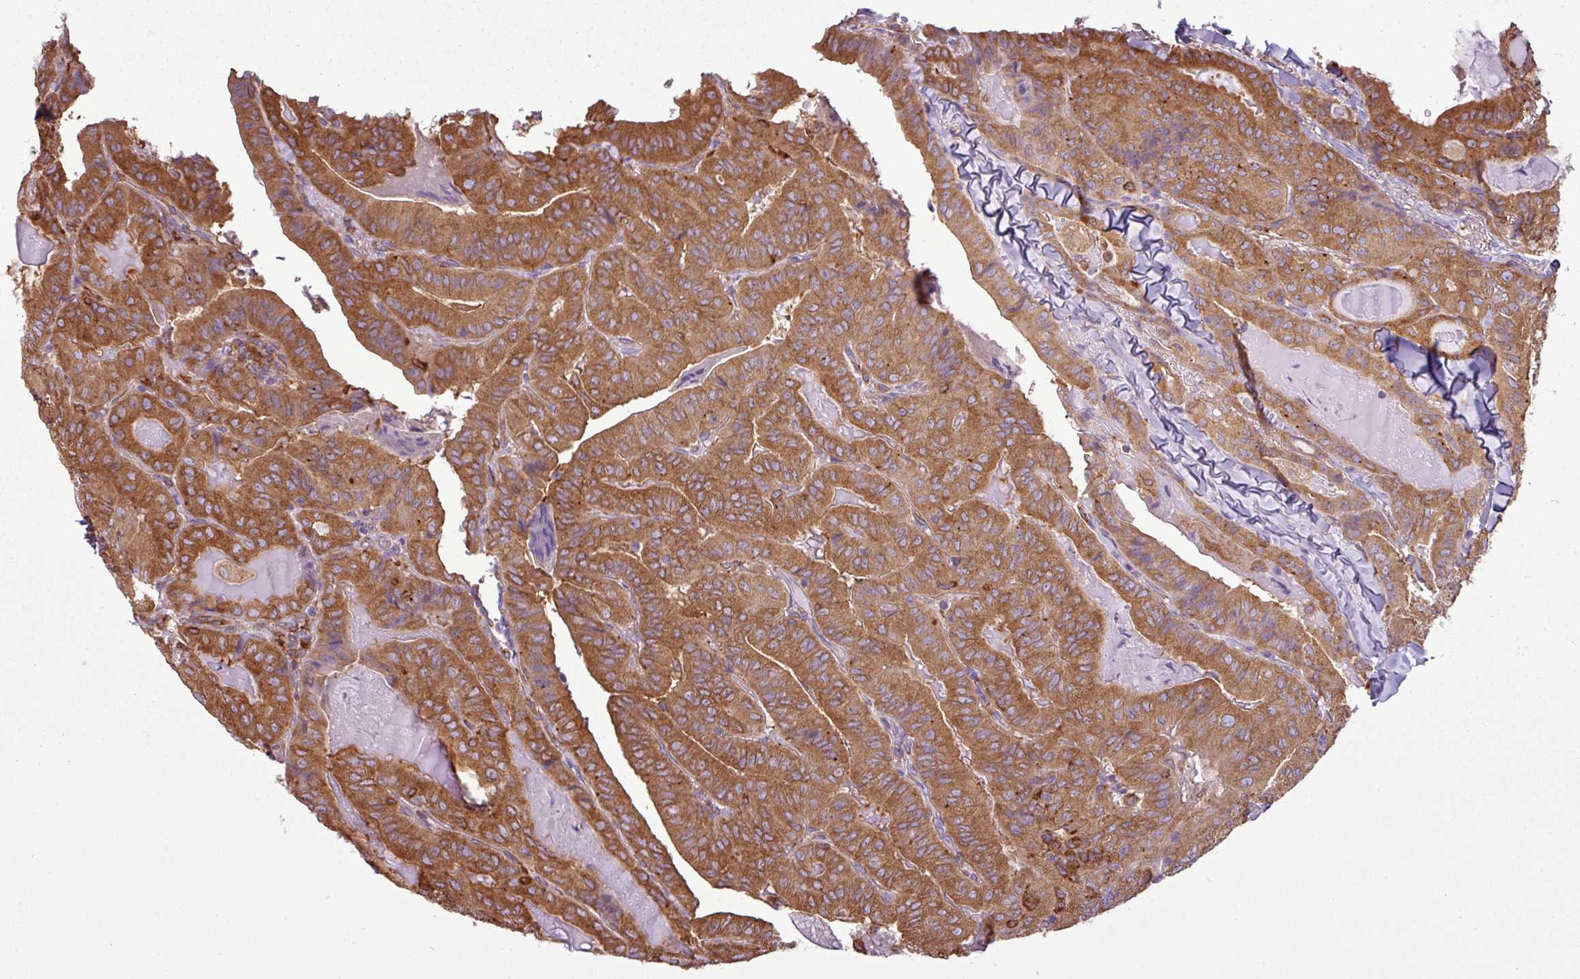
{"staining": {"intensity": "moderate", "quantity": ">75%", "location": "cytoplasmic/membranous"}, "tissue": "thyroid cancer", "cell_type": "Tumor cells", "image_type": "cancer", "snomed": [{"axis": "morphology", "description": "Papillary adenocarcinoma, NOS"}, {"axis": "topography", "description": "Thyroid gland"}], "caption": "This image shows immunohistochemistry staining of human thyroid cancer, with medium moderate cytoplasmic/membranous staining in approximately >75% of tumor cells.", "gene": "PACSIN2", "patient": {"sex": "female", "age": 68}}